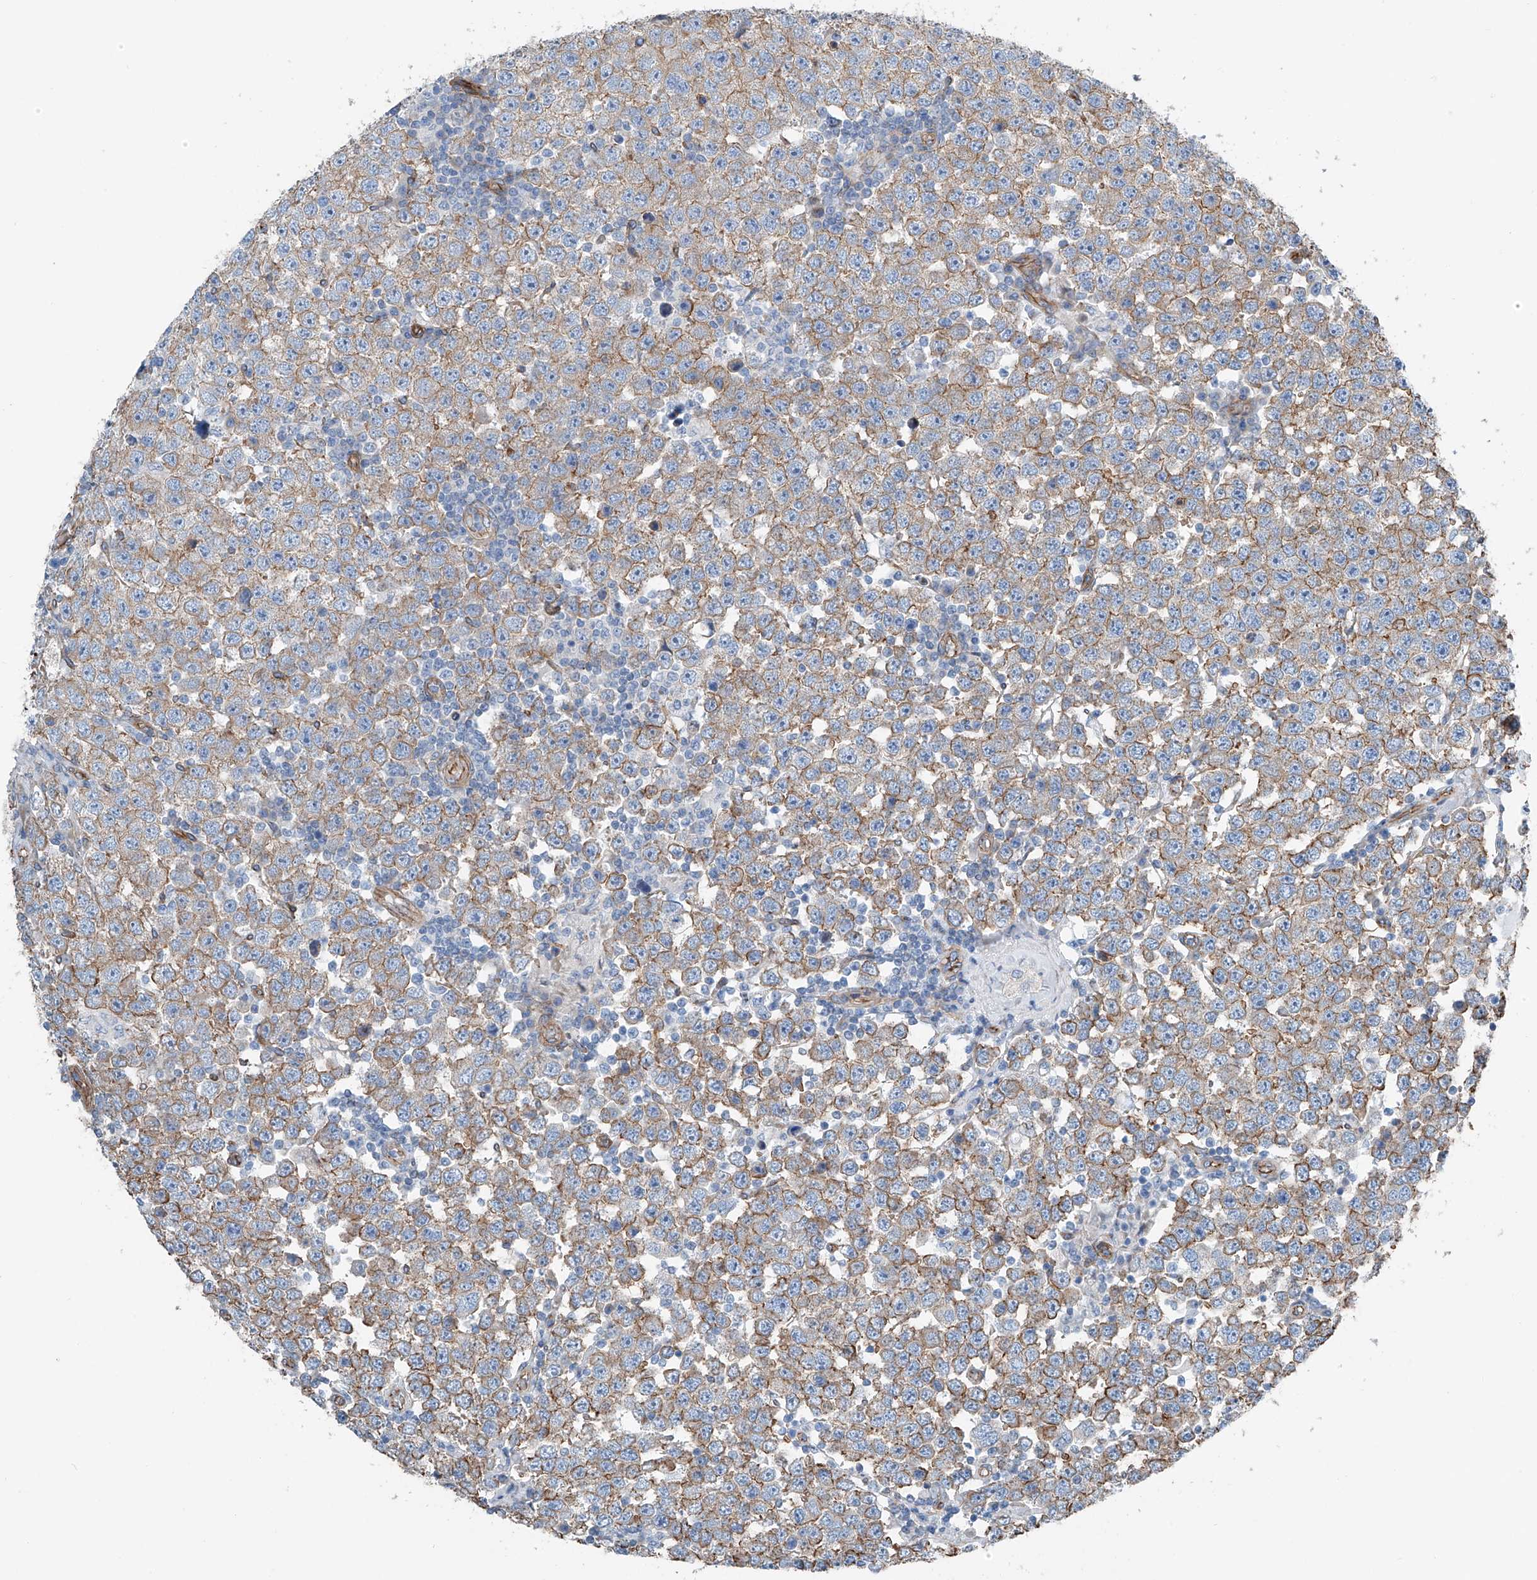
{"staining": {"intensity": "moderate", "quantity": ">75%", "location": "cytoplasmic/membranous"}, "tissue": "testis cancer", "cell_type": "Tumor cells", "image_type": "cancer", "snomed": [{"axis": "morphology", "description": "Seminoma, NOS"}, {"axis": "topography", "description": "Testis"}], "caption": "The immunohistochemical stain highlights moderate cytoplasmic/membranous expression in tumor cells of testis cancer (seminoma) tissue. Immunohistochemistry (ihc) stains the protein of interest in brown and the nuclei are stained blue.", "gene": "THEMIS2", "patient": {"sex": "male", "age": 28}}